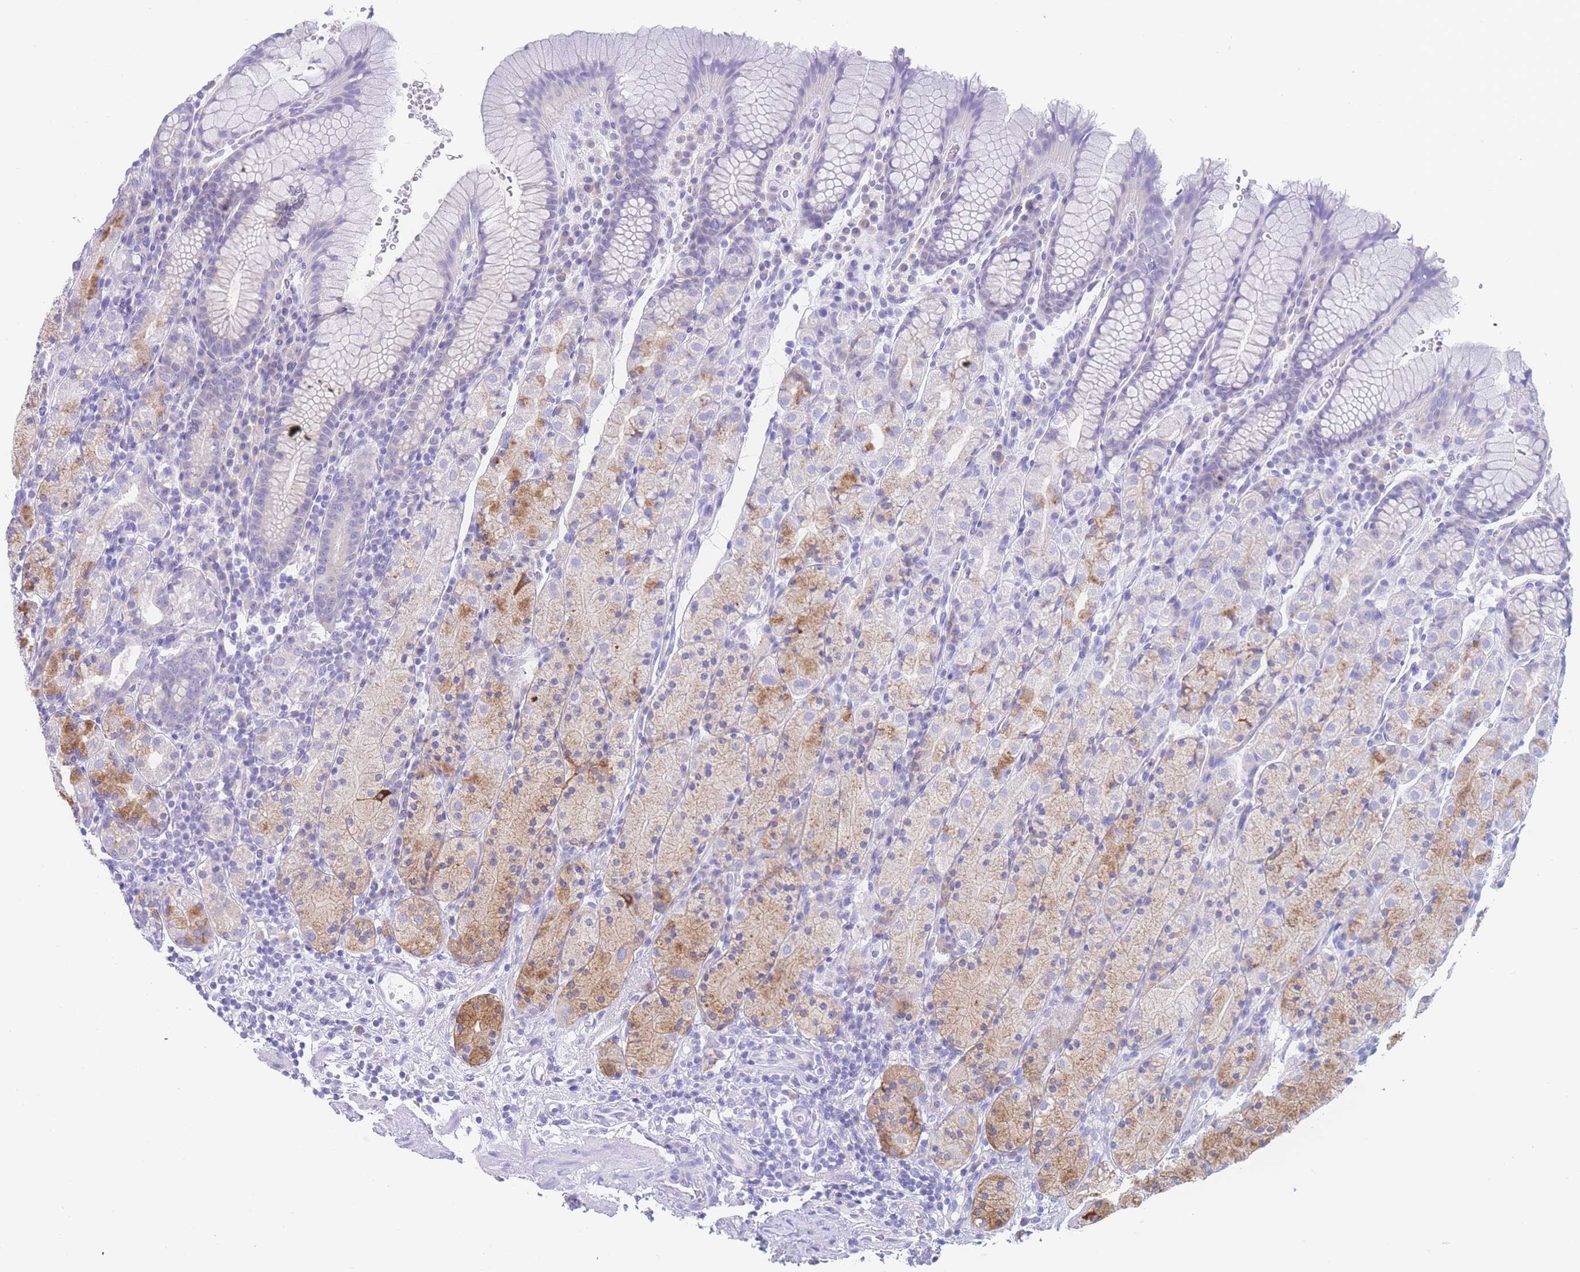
{"staining": {"intensity": "moderate", "quantity": "25%-75%", "location": "cytoplasmic/membranous"}, "tissue": "stomach", "cell_type": "Glandular cells", "image_type": "normal", "snomed": [{"axis": "morphology", "description": "Normal tissue, NOS"}, {"axis": "topography", "description": "Stomach, upper"}, {"axis": "topography", "description": "Stomach"}], "caption": "An image showing moderate cytoplasmic/membranous staining in about 25%-75% of glandular cells in benign stomach, as visualized by brown immunohistochemical staining.", "gene": "LZTFL1", "patient": {"sex": "male", "age": 62}}